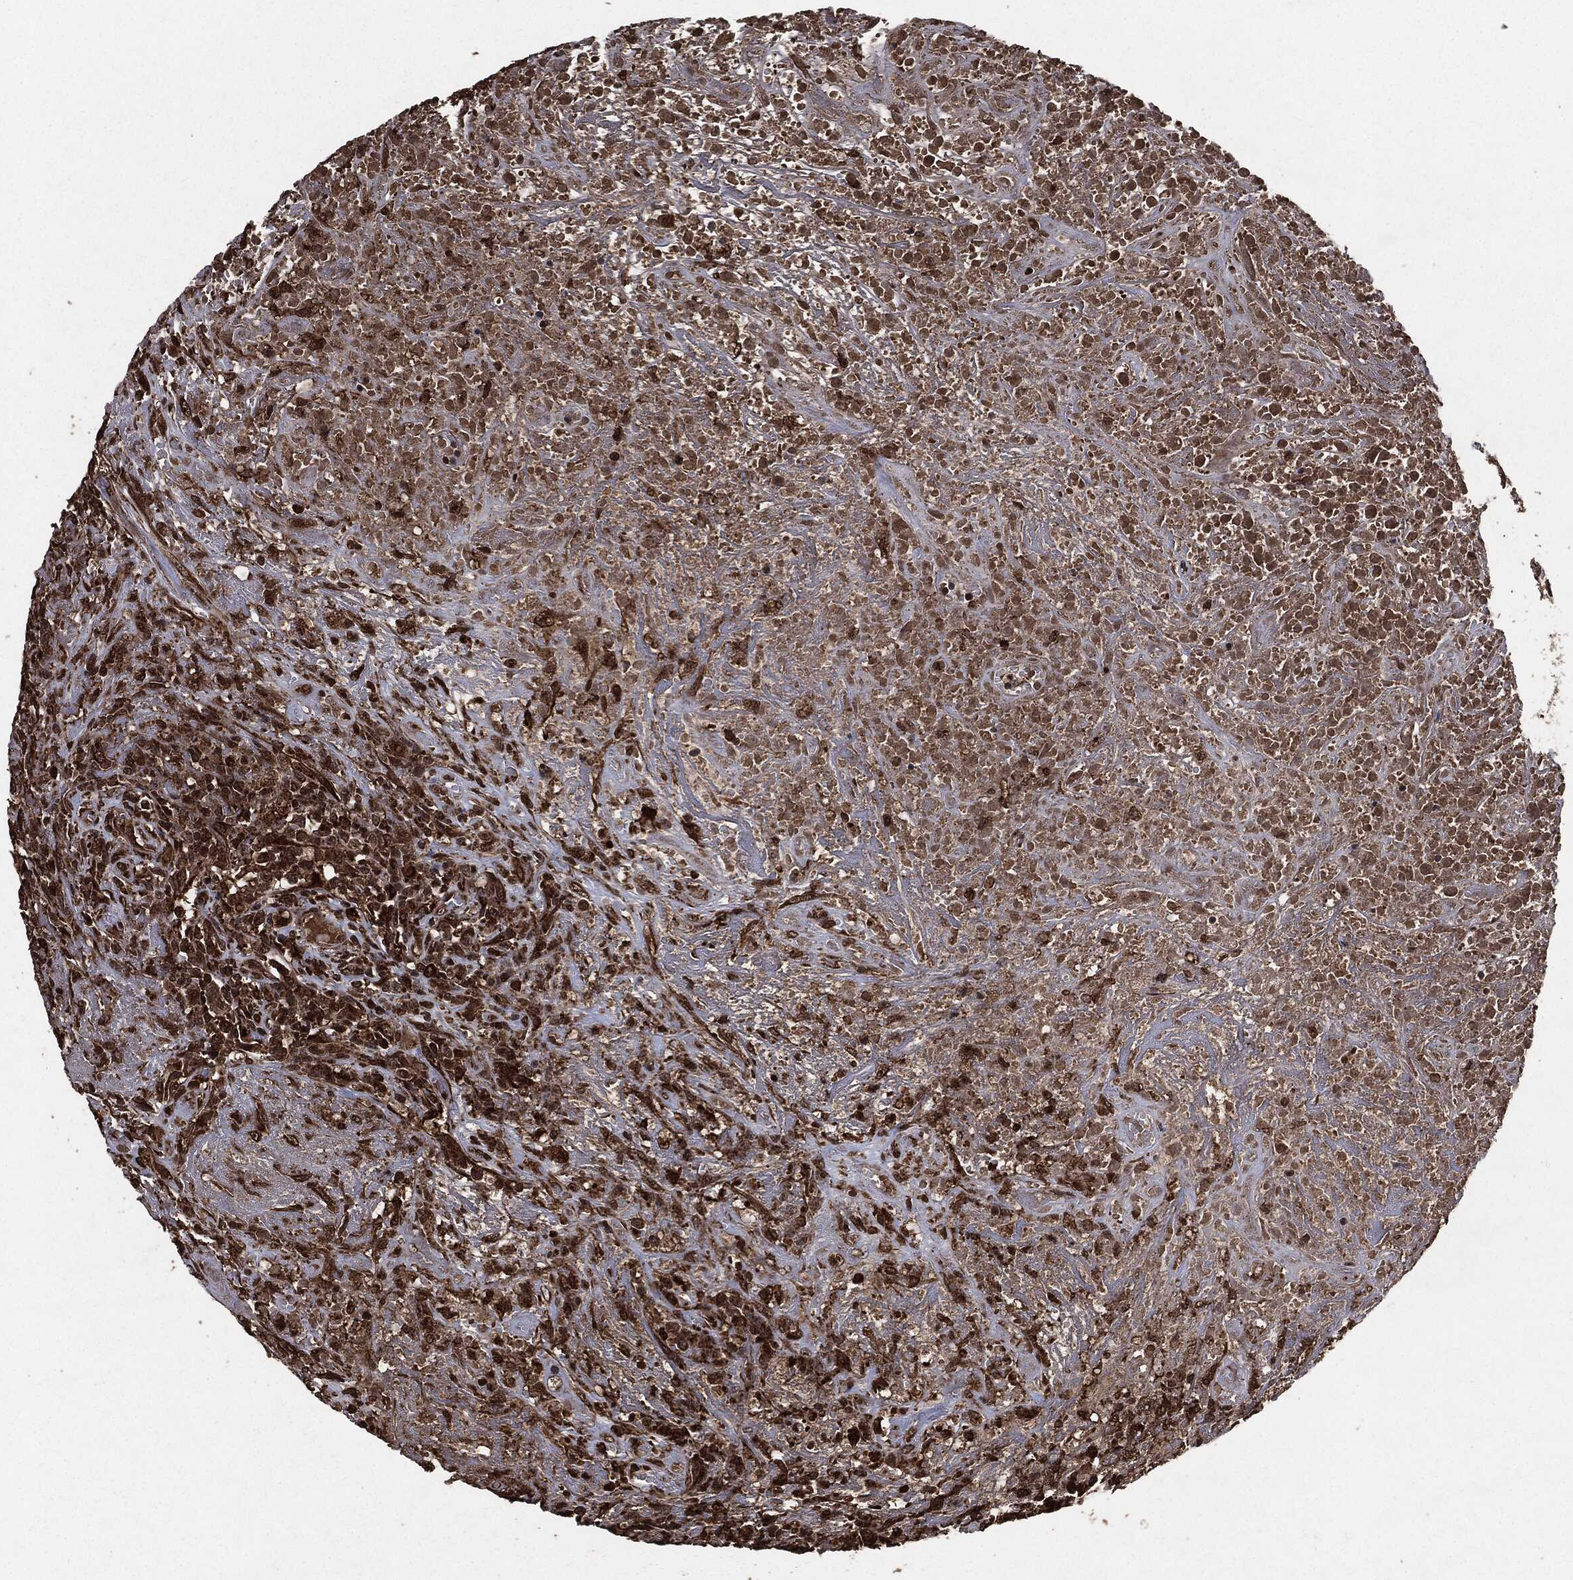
{"staining": {"intensity": "strong", "quantity": "25%-75%", "location": "cytoplasmic/membranous"}, "tissue": "lymphoma", "cell_type": "Tumor cells", "image_type": "cancer", "snomed": [{"axis": "morphology", "description": "Malignant lymphoma, non-Hodgkin's type, High grade"}, {"axis": "topography", "description": "Lung"}], "caption": "Lymphoma stained for a protein (brown) shows strong cytoplasmic/membranous positive staining in approximately 25%-75% of tumor cells.", "gene": "EGFR", "patient": {"sex": "male", "age": 79}}